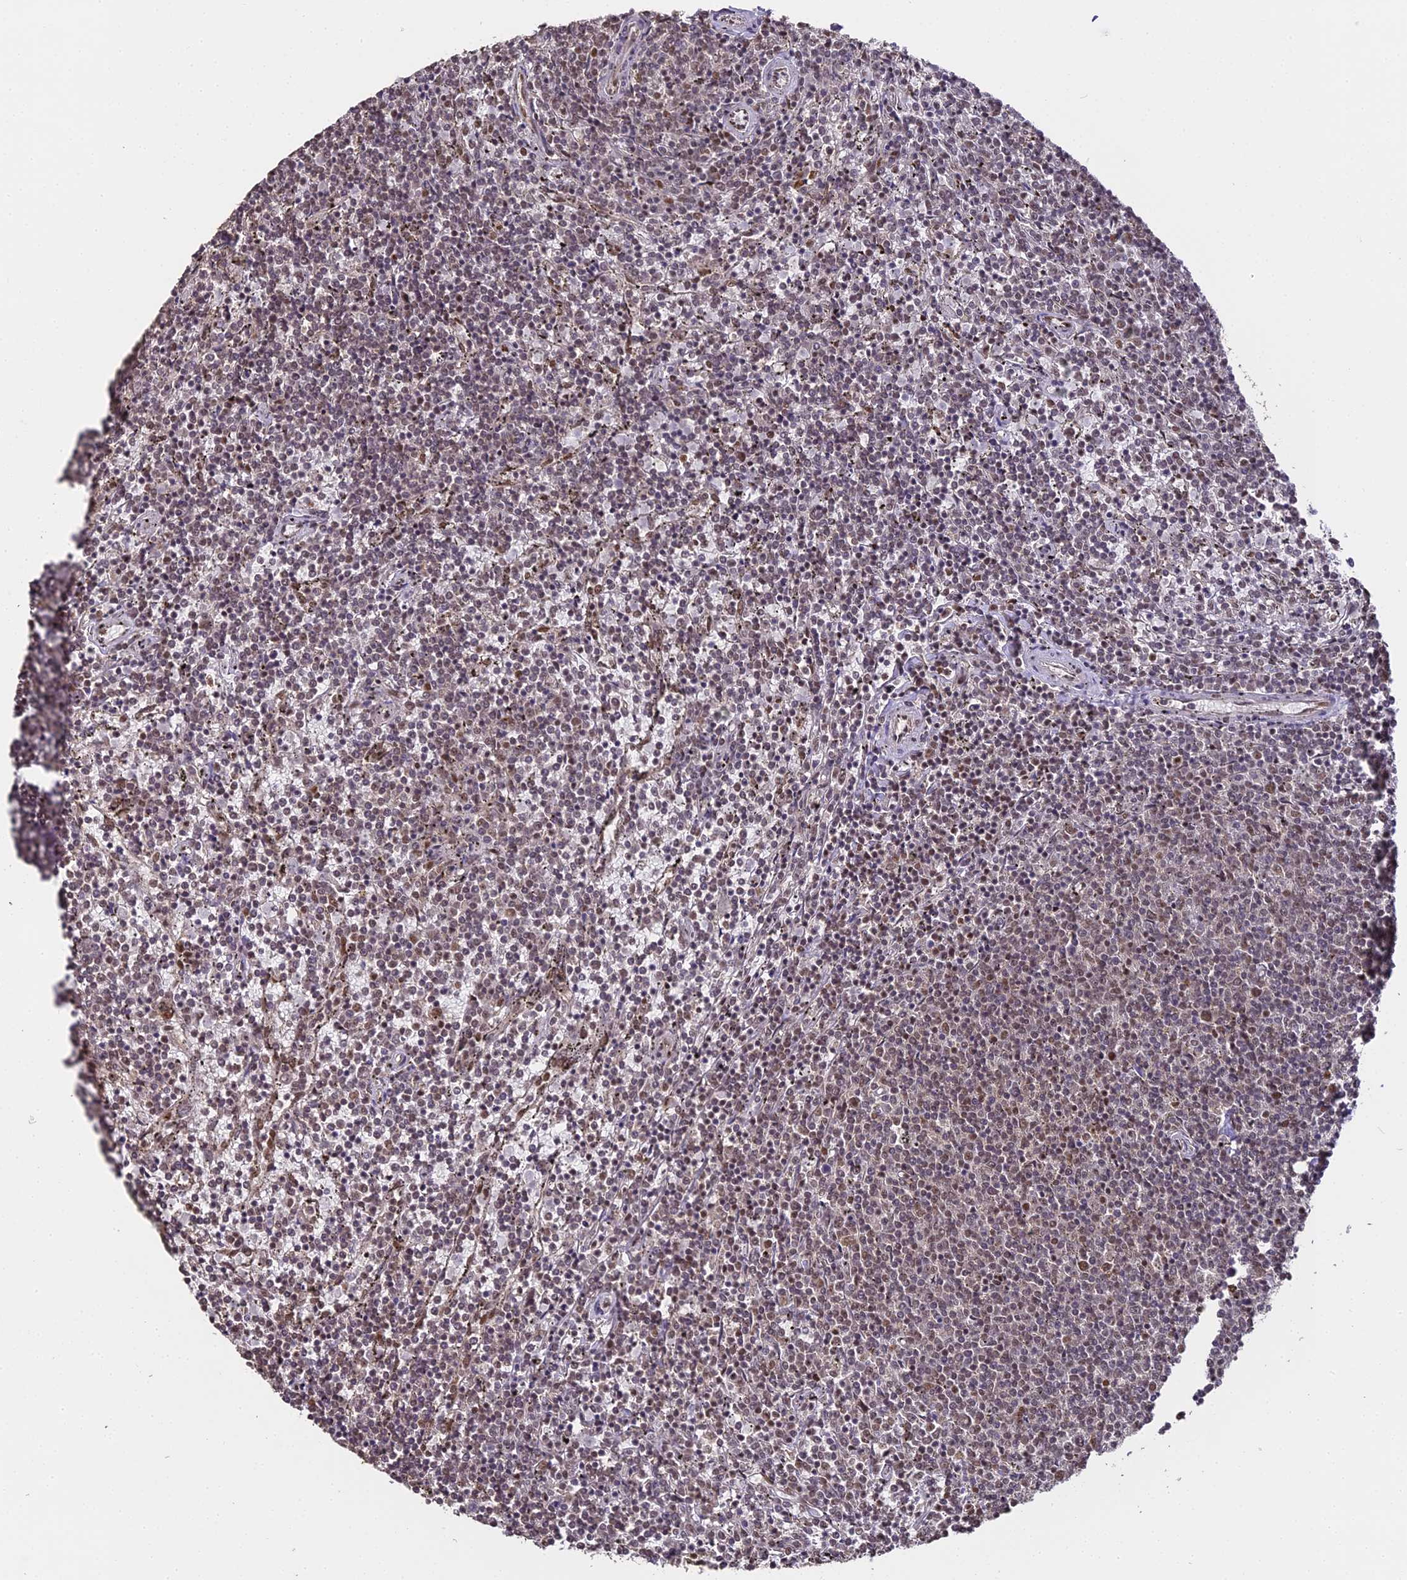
{"staining": {"intensity": "moderate", "quantity": "25%-75%", "location": "nuclear"}, "tissue": "lymphoma", "cell_type": "Tumor cells", "image_type": "cancer", "snomed": [{"axis": "morphology", "description": "Malignant lymphoma, non-Hodgkin's type, Low grade"}, {"axis": "topography", "description": "Spleen"}], "caption": "High-power microscopy captured an IHC photomicrograph of malignant lymphoma, non-Hodgkin's type (low-grade), revealing moderate nuclear expression in approximately 25%-75% of tumor cells. (IHC, brightfield microscopy, high magnification).", "gene": "HNRNPA1", "patient": {"sex": "female", "age": 50}}